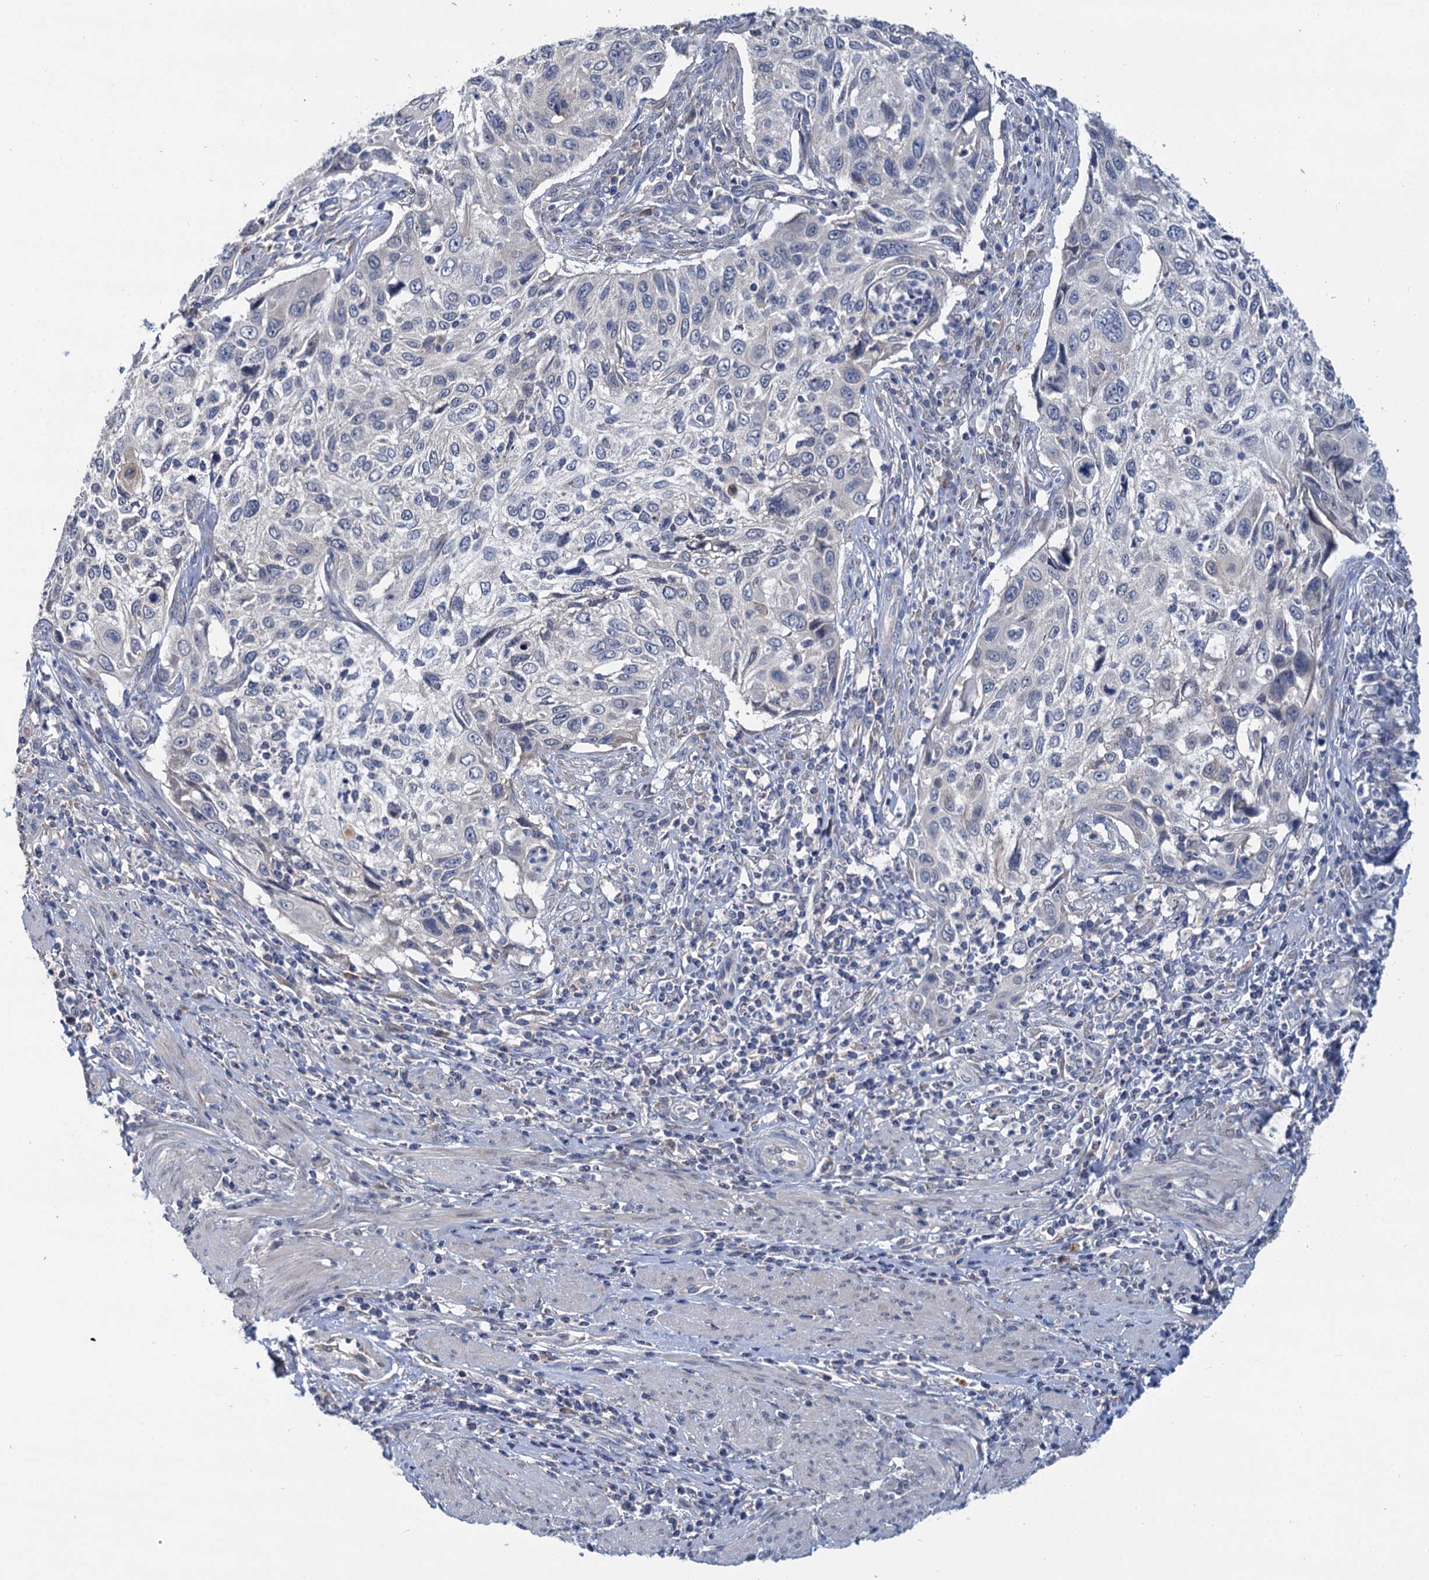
{"staining": {"intensity": "negative", "quantity": "none", "location": "none"}, "tissue": "cervical cancer", "cell_type": "Tumor cells", "image_type": "cancer", "snomed": [{"axis": "morphology", "description": "Squamous cell carcinoma, NOS"}, {"axis": "topography", "description": "Cervix"}], "caption": "This is an IHC image of human cervical squamous cell carcinoma. There is no positivity in tumor cells.", "gene": "ANKRD42", "patient": {"sex": "female", "age": 70}}